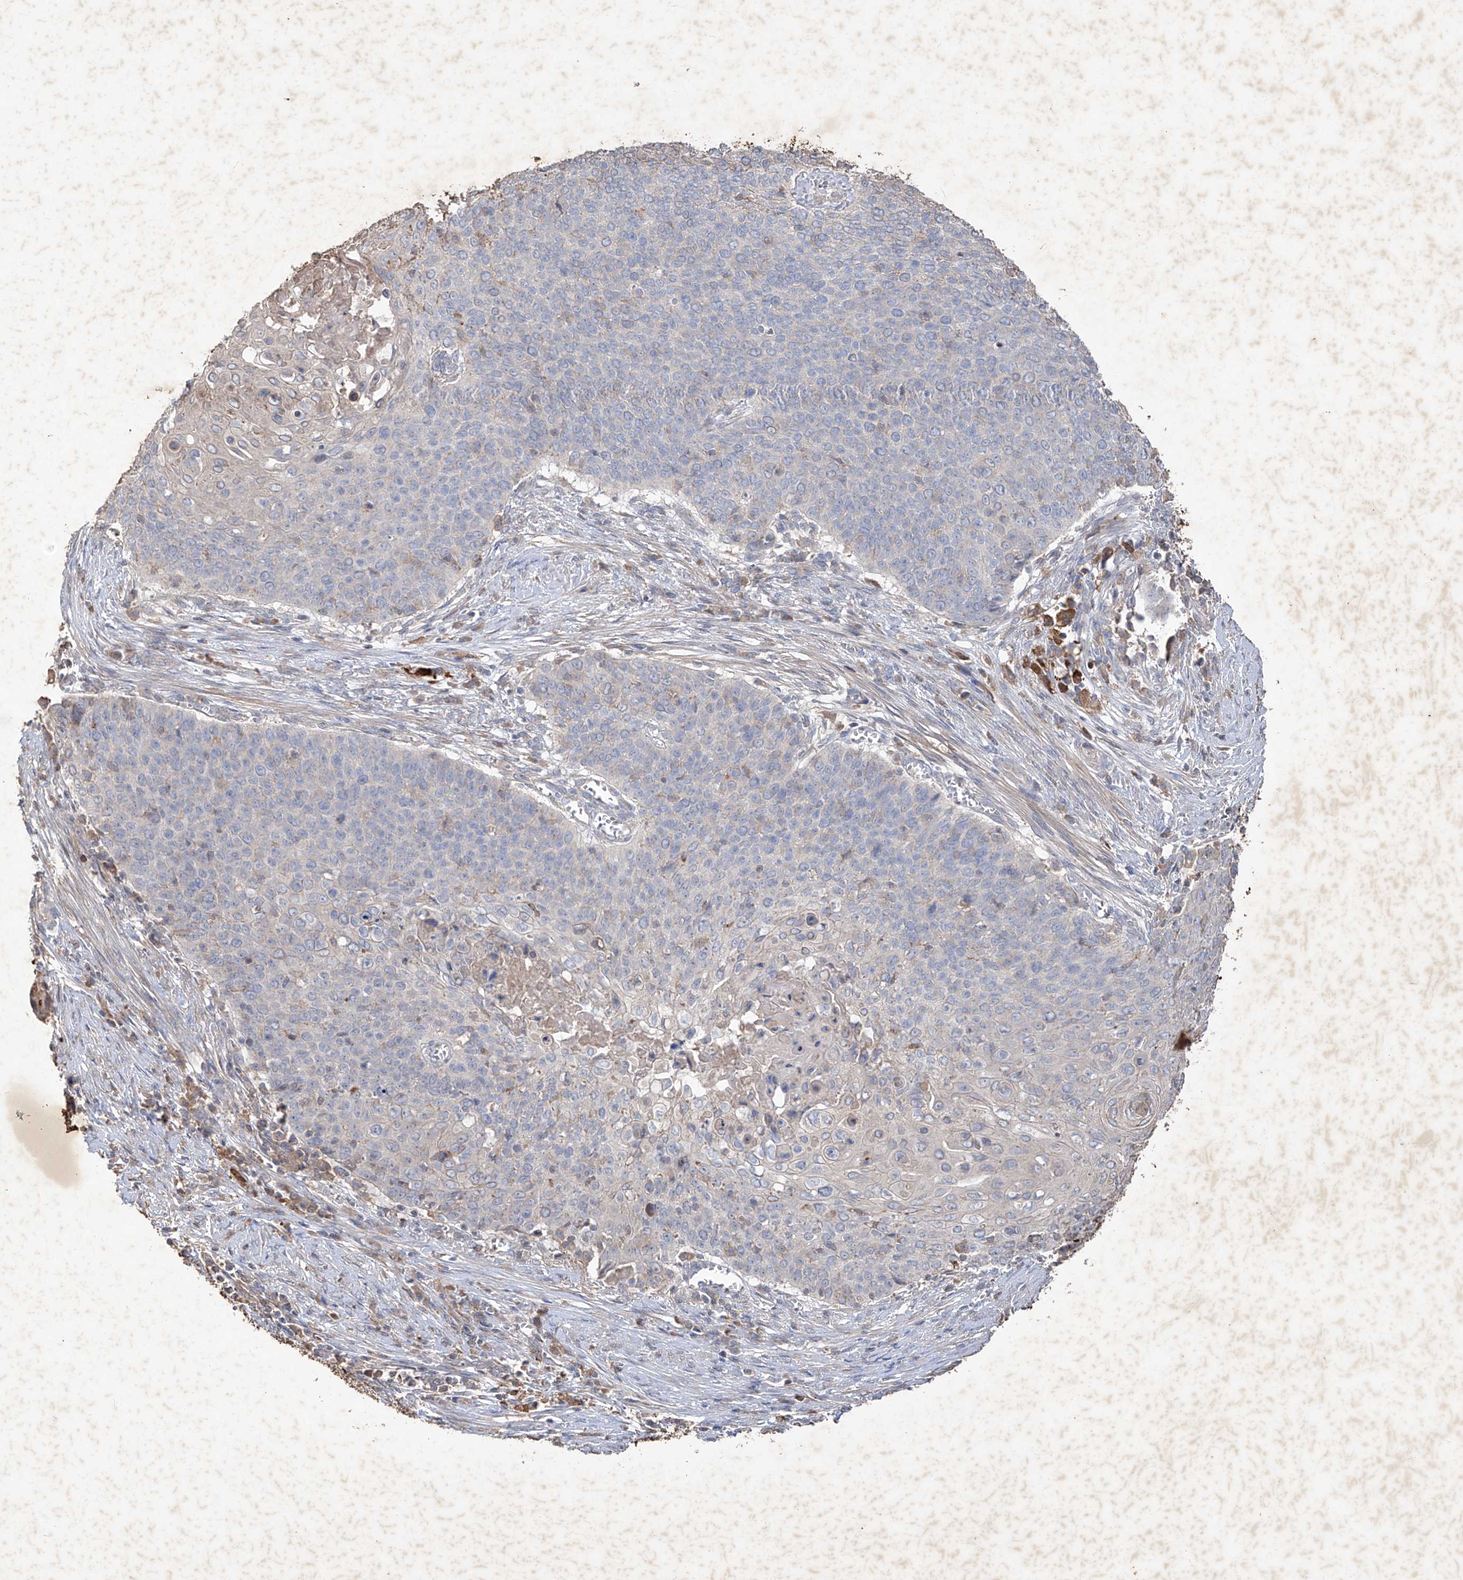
{"staining": {"intensity": "negative", "quantity": "none", "location": "none"}, "tissue": "cervical cancer", "cell_type": "Tumor cells", "image_type": "cancer", "snomed": [{"axis": "morphology", "description": "Squamous cell carcinoma, NOS"}, {"axis": "topography", "description": "Cervix"}], "caption": "An image of squamous cell carcinoma (cervical) stained for a protein exhibits no brown staining in tumor cells.", "gene": "EDN1", "patient": {"sex": "female", "age": 39}}